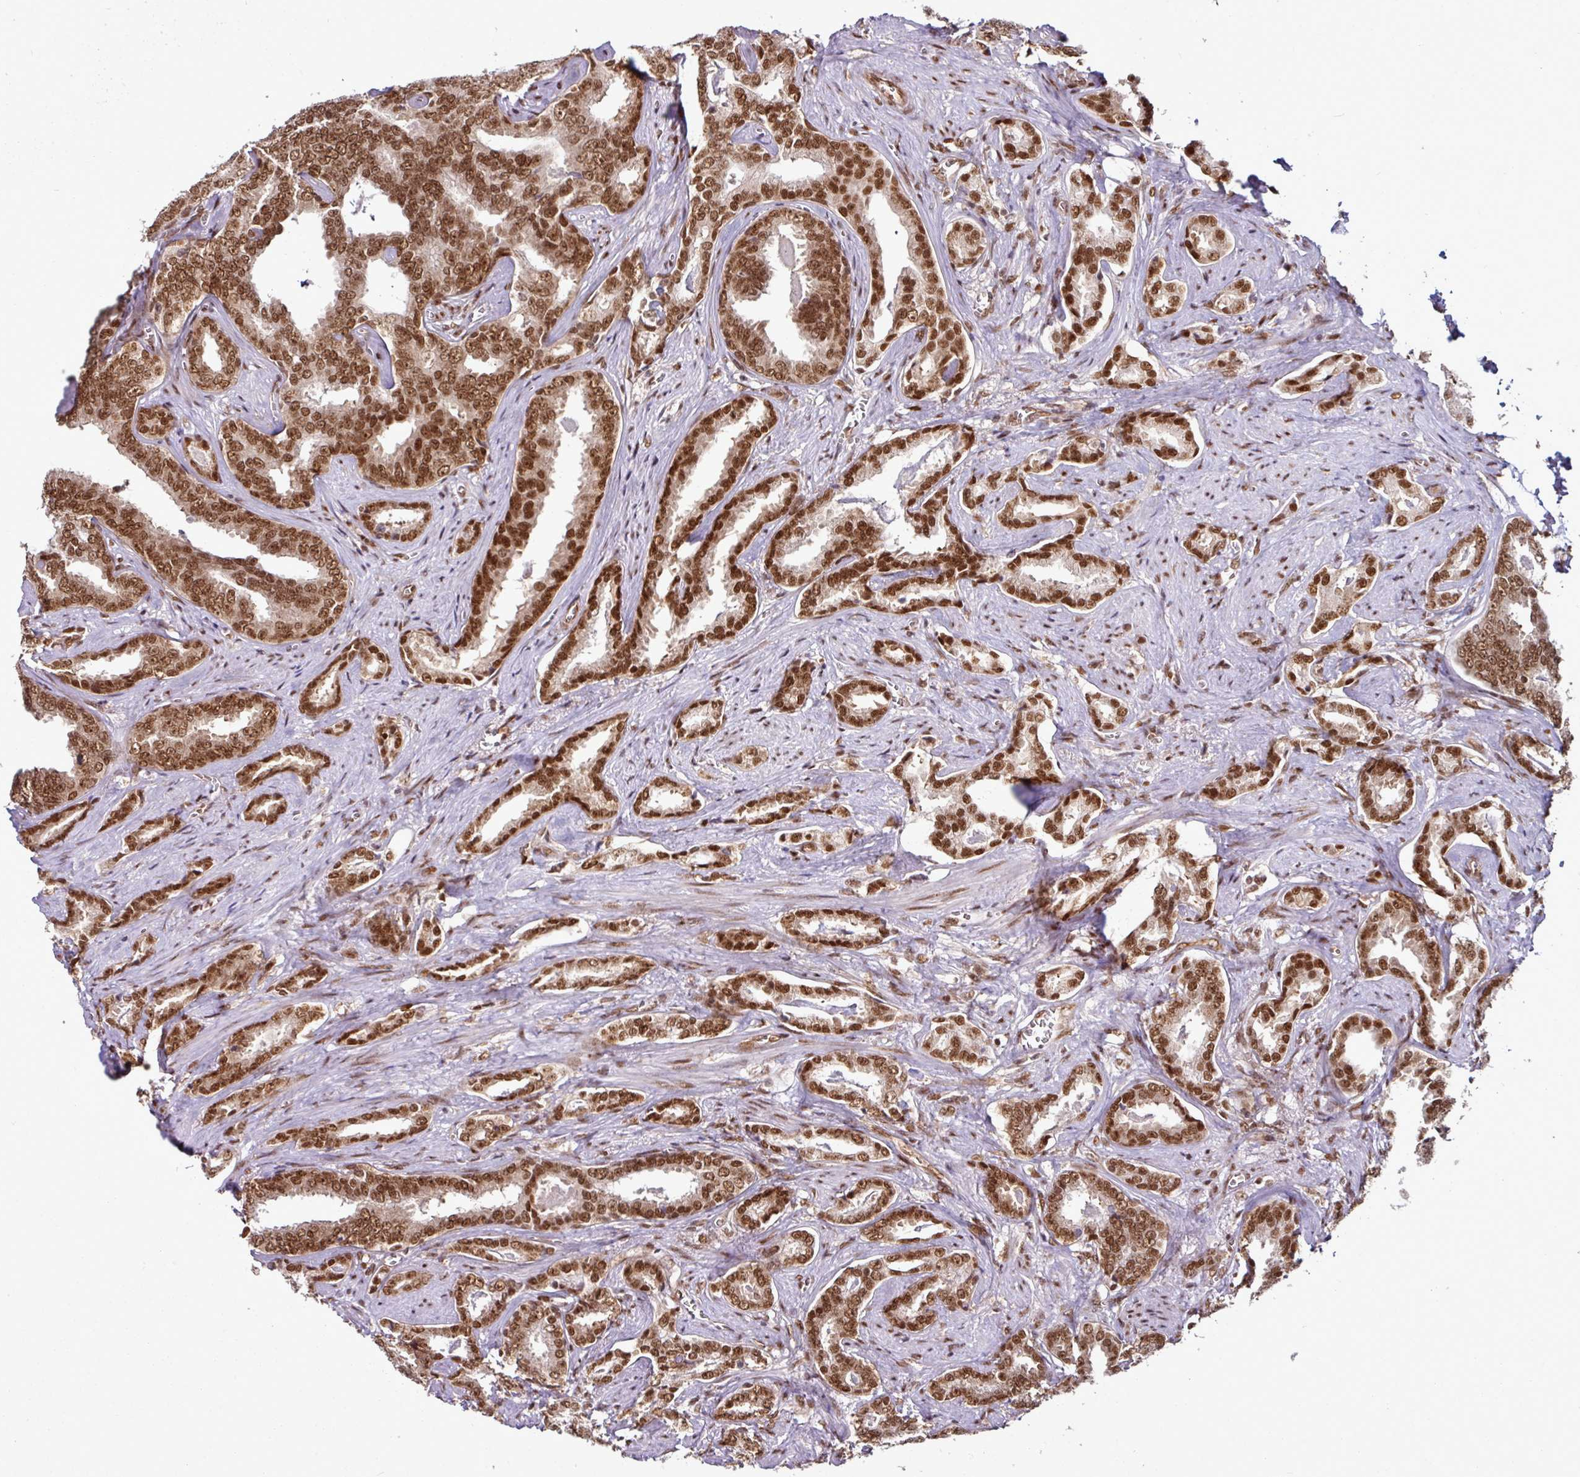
{"staining": {"intensity": "strong", "quantity": ">75%", "location": "cytoplasmic/membranous,nuclear"}, "tissue": "prostate cancer", "cell_type": "Tumor cells", "image_type": "cancer", "snomed": [{"axis": "morphology", "description": "Adenocarcinoma, High grade"}, {"axis": "topography", "description": "Prostate"}], "caption": "Immunohistochemical staining of prostate cancer reveals high levels of strong cytoplasmic/membranous and nuclear staining in about >75% of tumor cells.", "gene": "MORF4L2", "patient": {"sex": "male", "age": 67}}